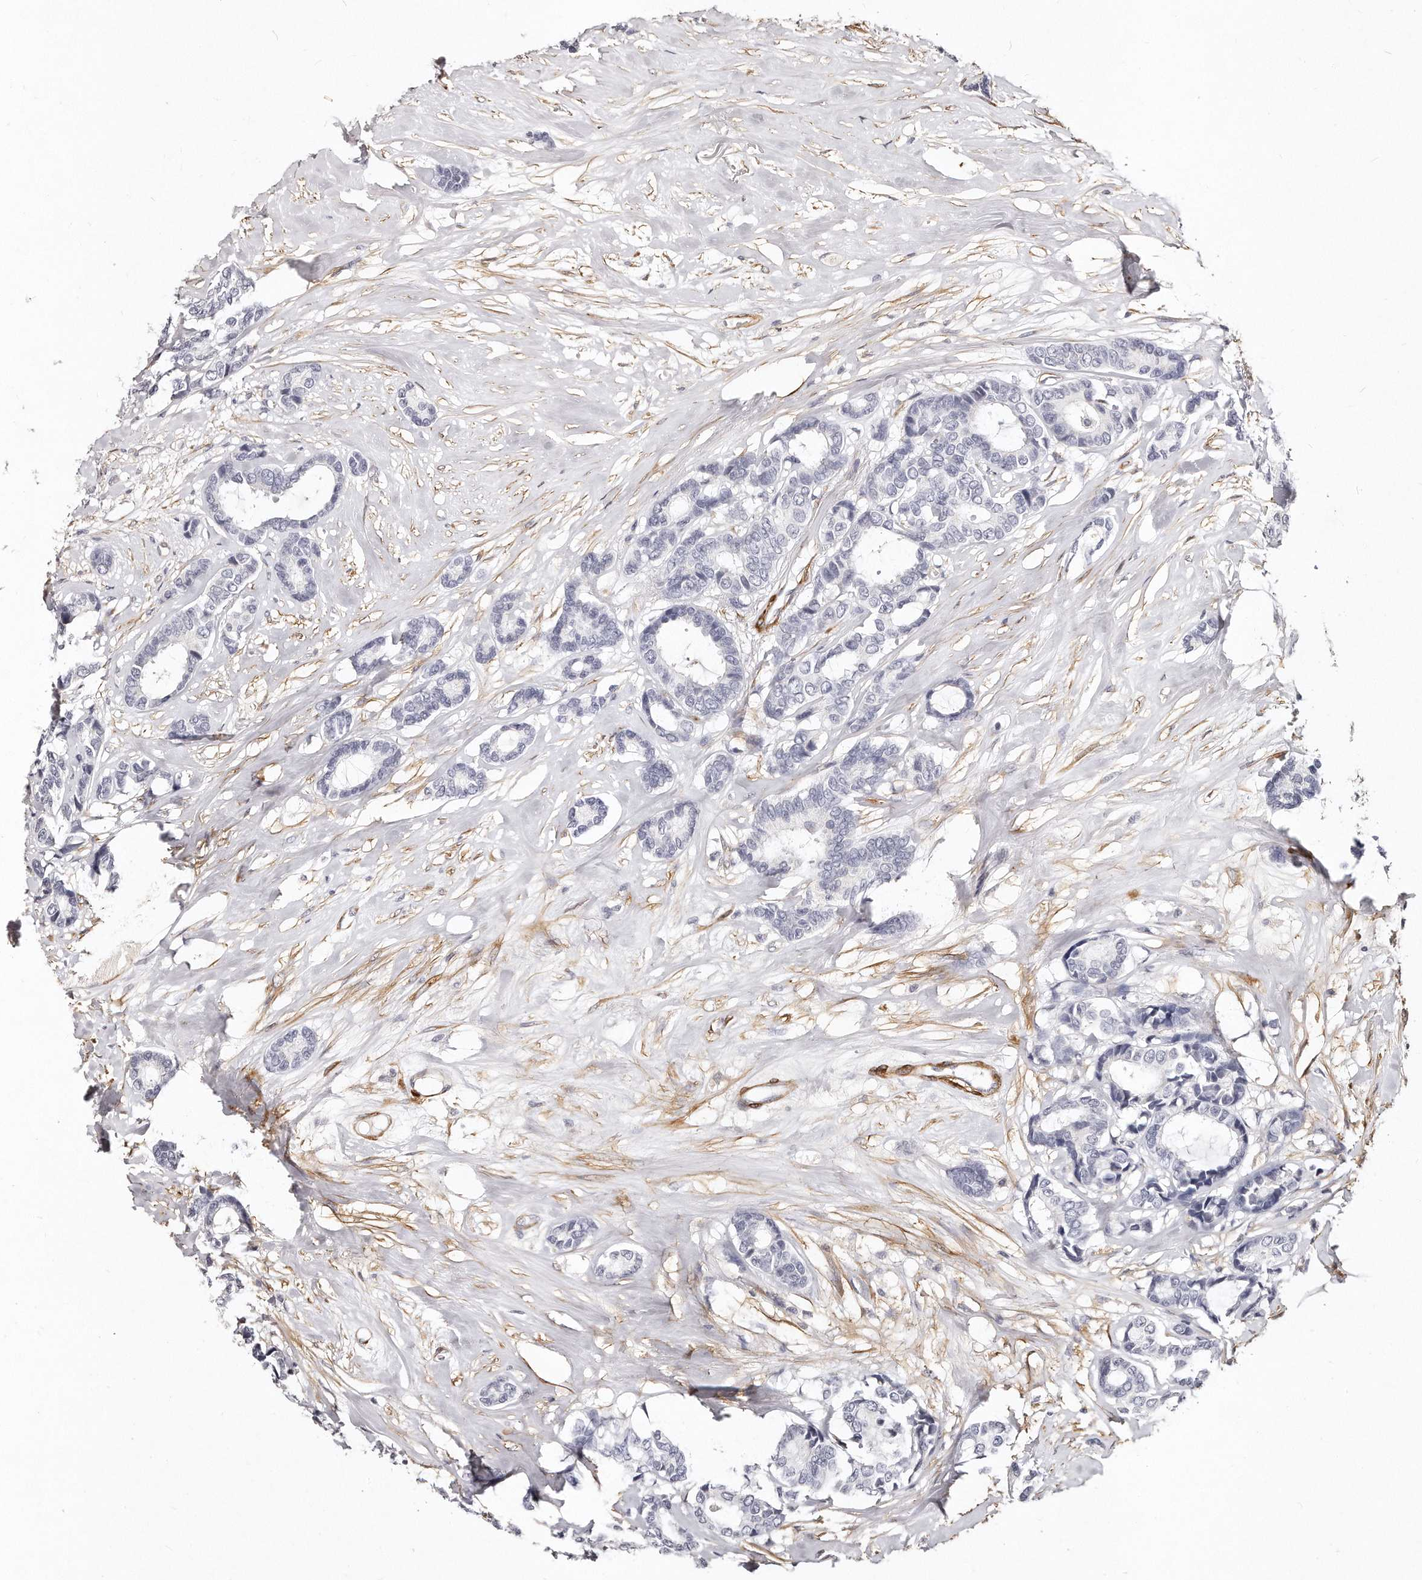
{"staining": {"intensity": "negative", "quantity": "none", "location": "none"}, "tissue": "breast cancer", "cell_type": "Tumor cells", "image_type": "cancer", "snomed": [{"axis": "morphology", "description": "Duct carcinoma"}, {"axis": "topography", "description": "Breast"}], "caption": "This is an immunohistochemistry photomicrograph of human invasive ductal carcinoma (breast). There is no positivity in tumor cells.", "gene": "LMOD1", "patient": {"sex": "female", "age": 87}}